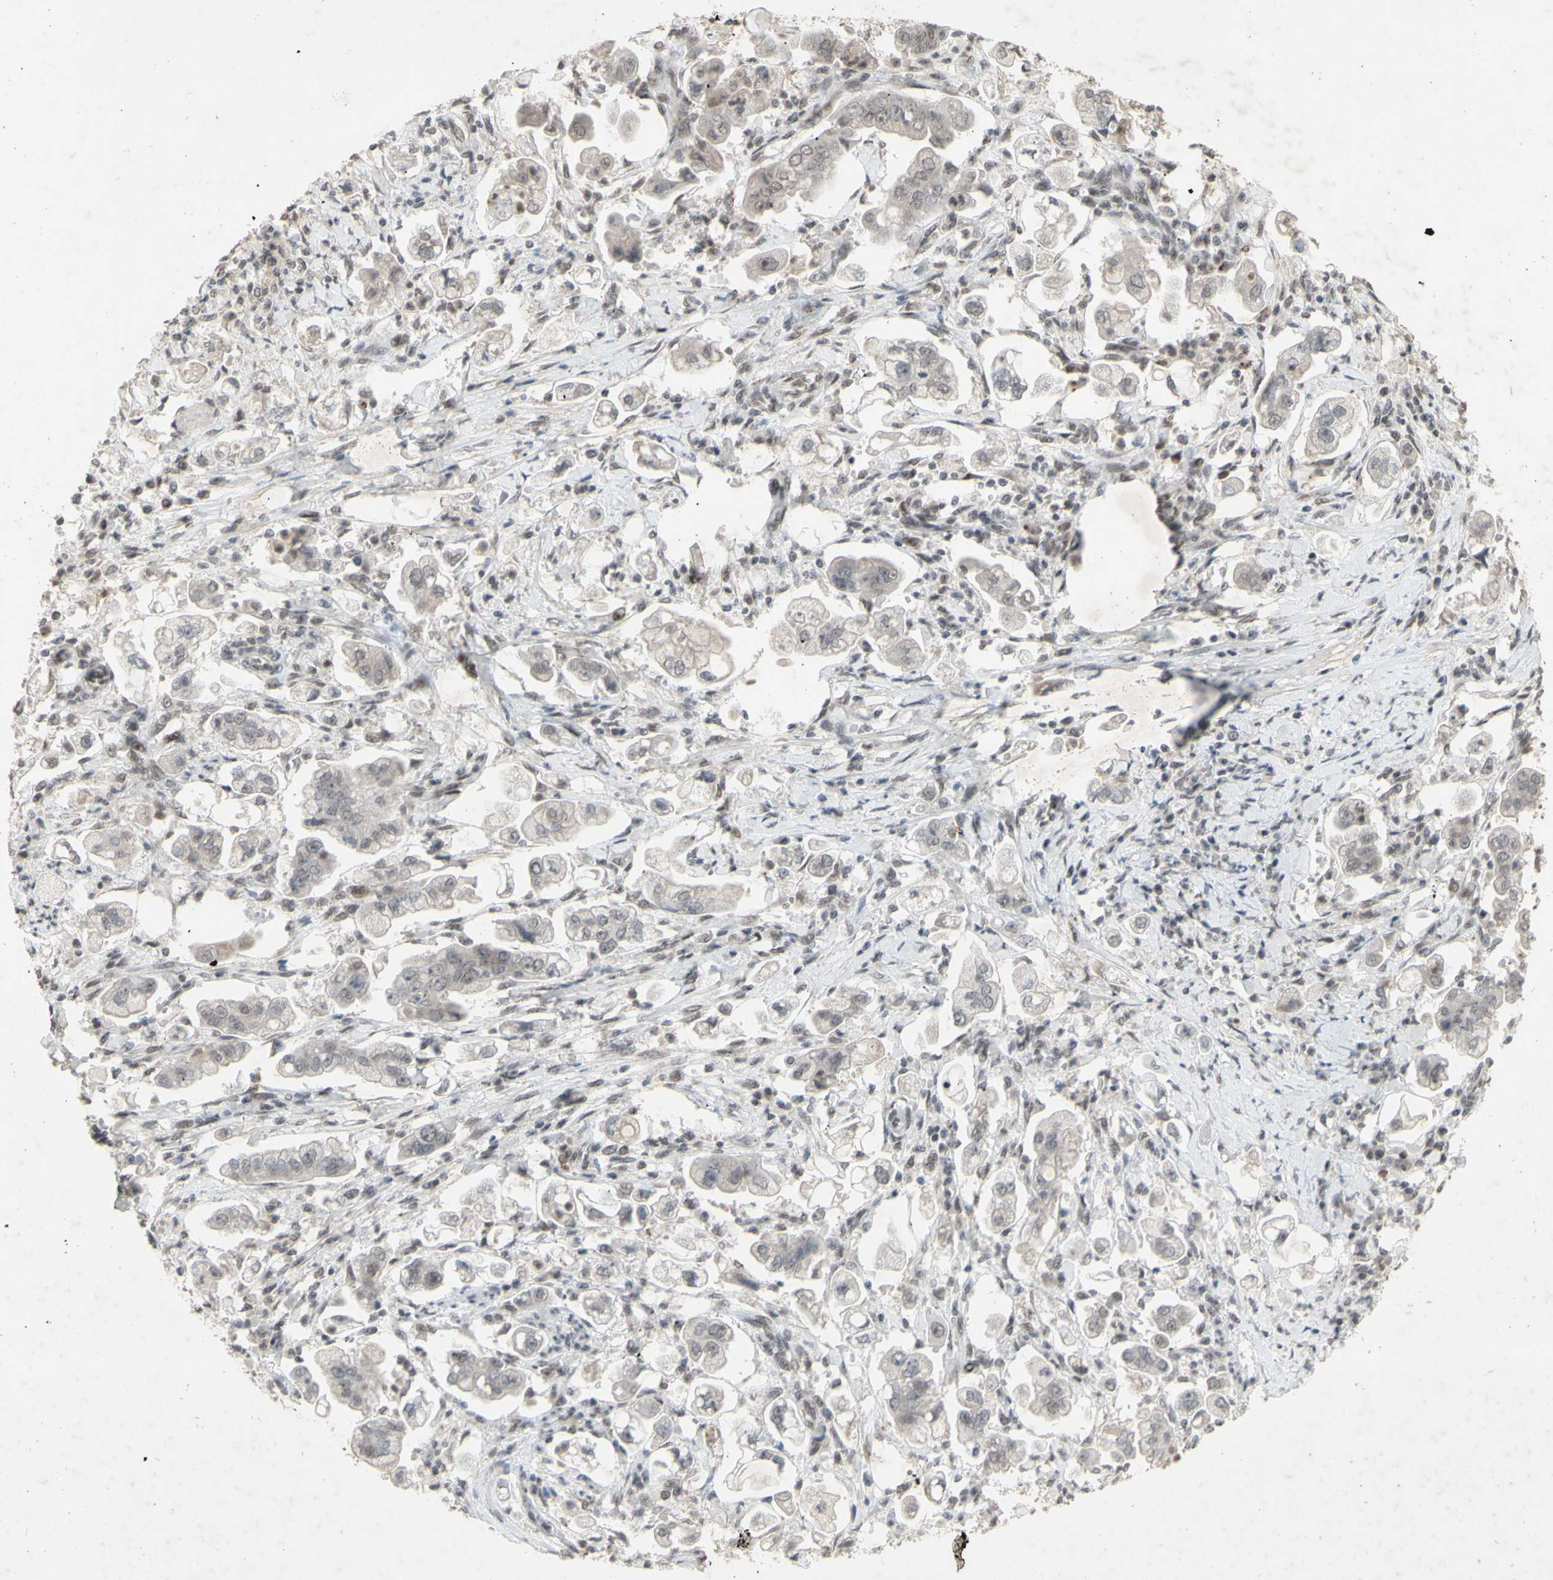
{"staining": {"intensity": "weak", "quantity": "25%-75%", "location": "cytoplasmic/membranous,nuclear"}, "tissue": "stomach cancer", "cell_type": "Tumor cells", "image_type": "cancer", "snomed": [{"axis": "morphology", "description": "Adenocarcinoma, NOS"}, {"axis": "topography", "description": "Stomach"}], "caption": "IHC photomicrograph of neoplastic tissue: human adenocarcinoma (stomach) stained using IHC reveals low levels of weak protein expression localized specifically in the cytoplasmic/membranous and nuclear of tumor cells, appearing as a cytoplasmic/membranous and nuclear brown color.", "gene": "CENPB", "patient": {"sex": "male", "age": 62}}